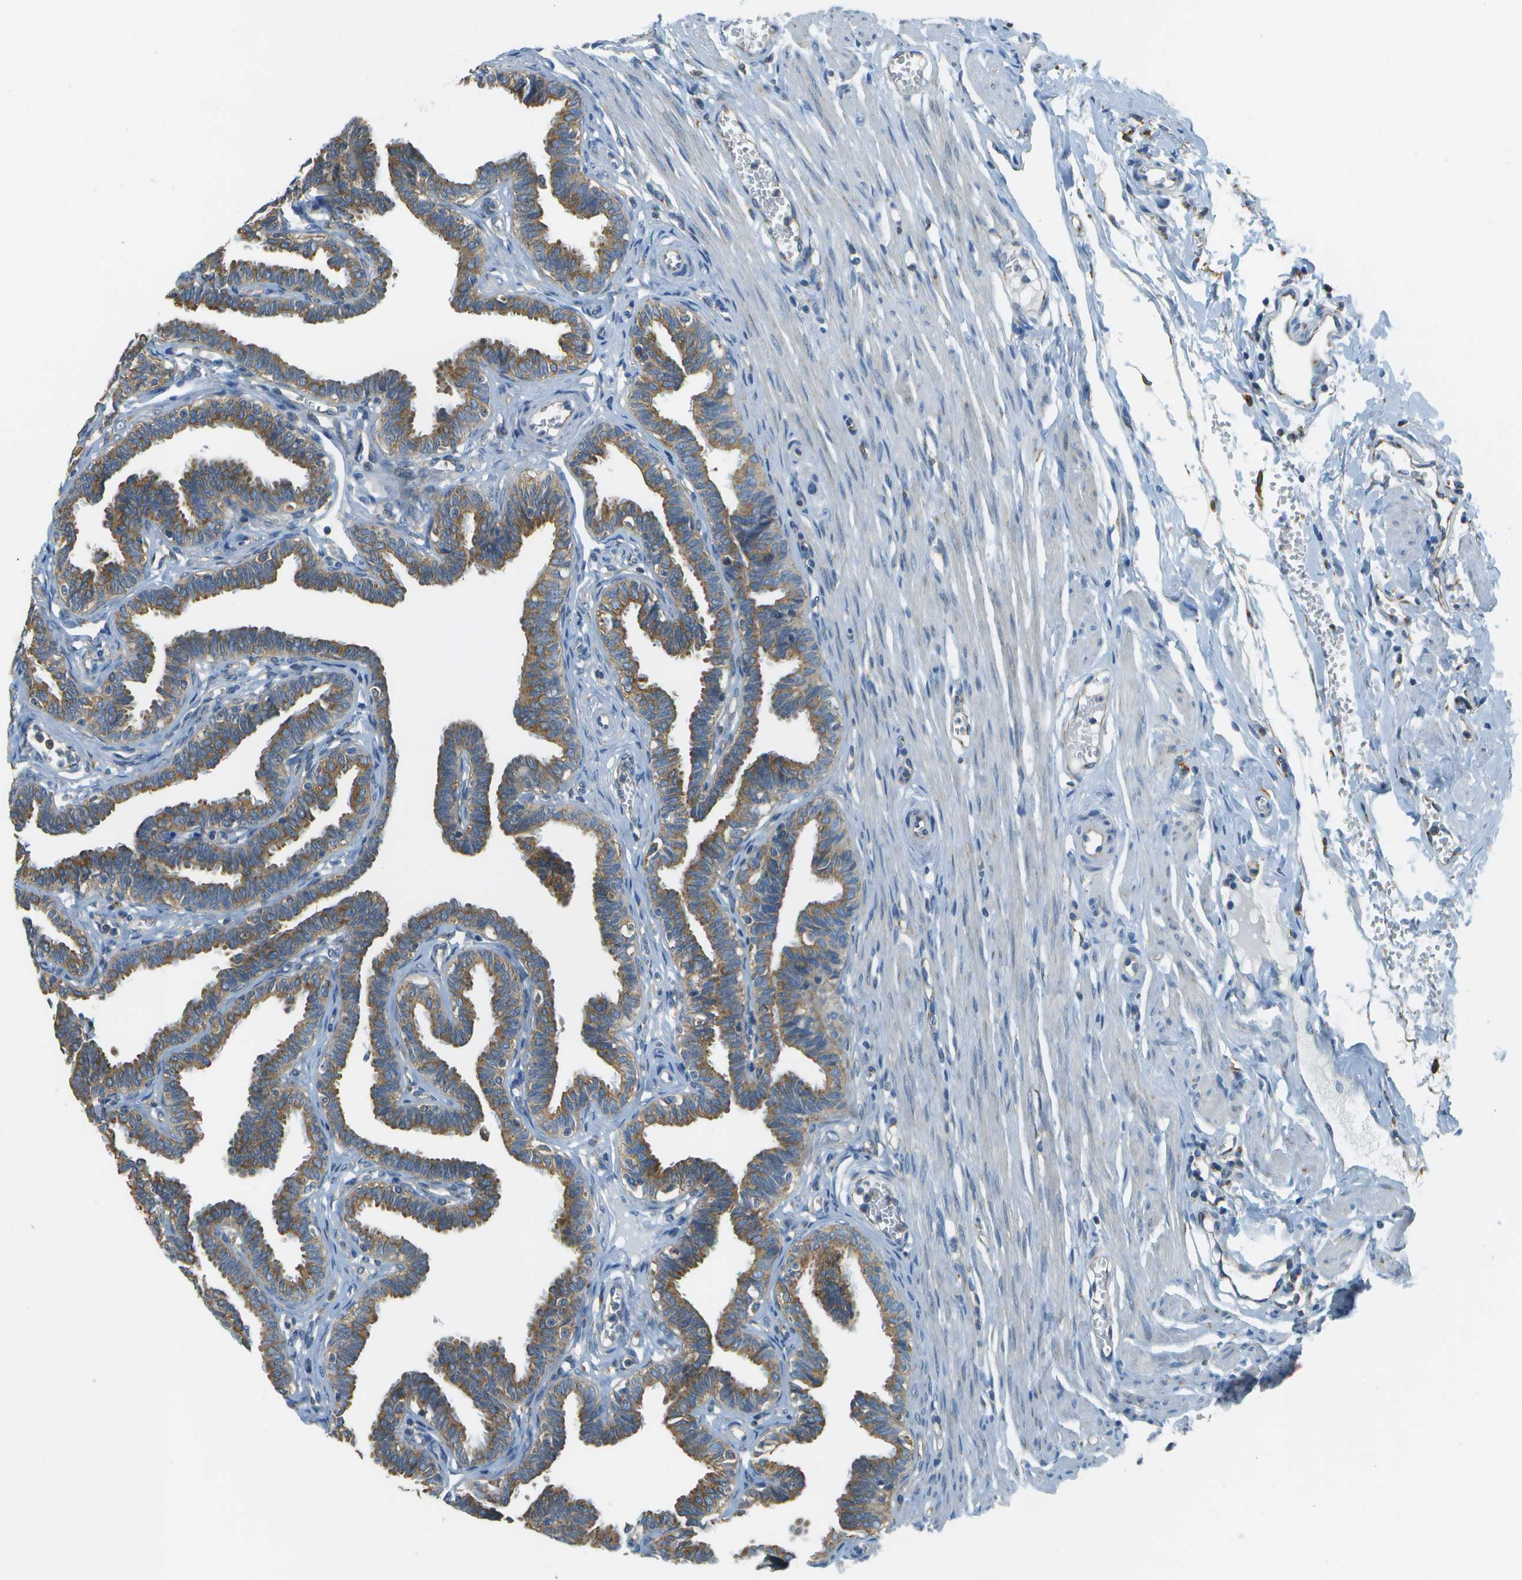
{"staining": {"intensity": "moderate", "quantity": ">75%", "location": "cytoplasmic/membranous"}, "tissue": "fallopian tube", "cell_type": "Glandular cells", "image_type": "normal", "snomed": [{"axis": "morphology", "description": "Normal tissue, NOS"}, {"axis": "topography", "description": "Fallopian tube"}, {"axis": "topography", "description": "Ovary"}], "caption": "A high-resolution histopathology image shows immunohistochemistry staining of benign fallopian tube, which reveals moderate cytoplasmic/membranous expression in about >75% of glandular cells.", "gene": "CLTC", "patient": {"sex": "female", "age": 23}}